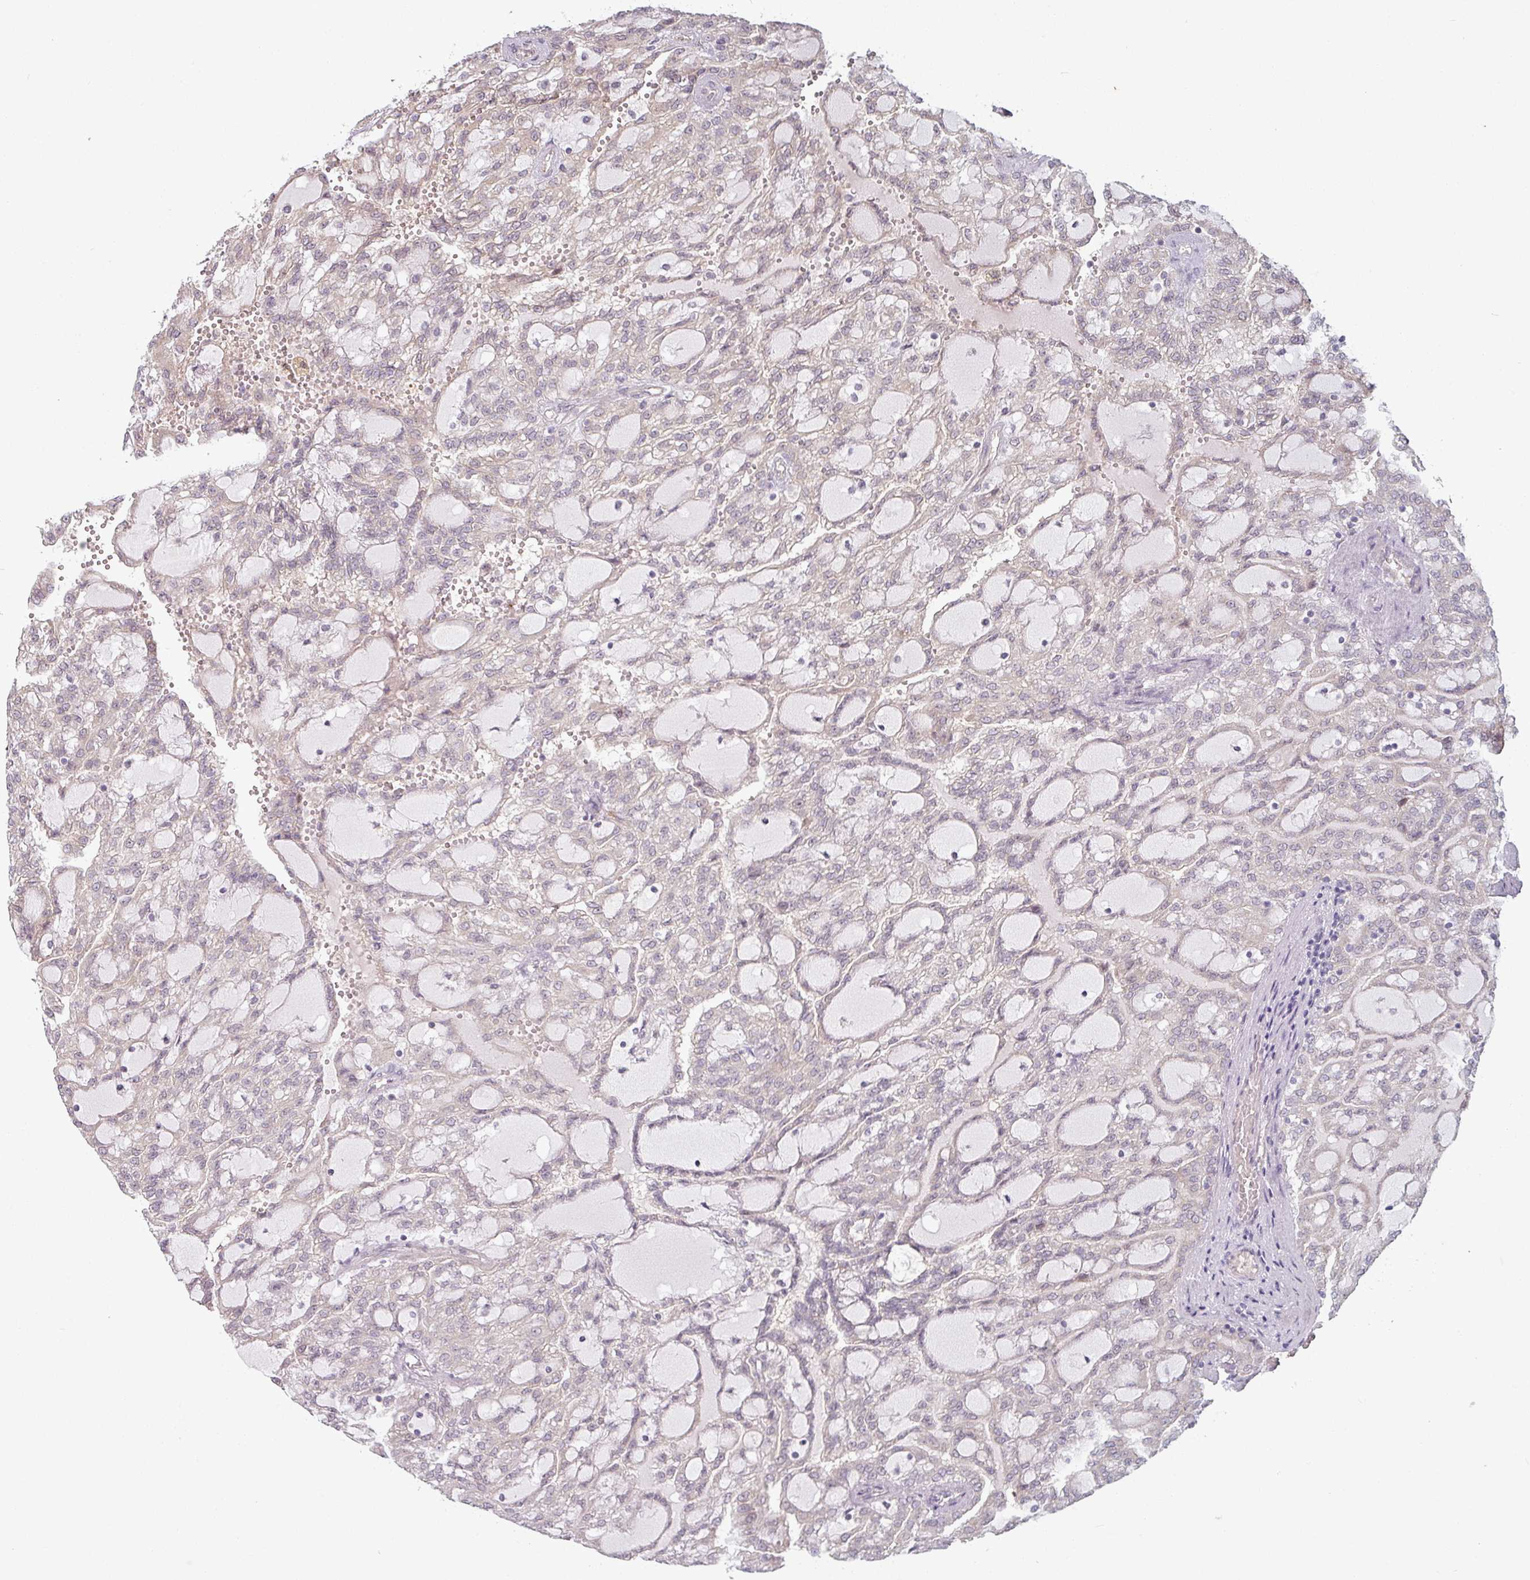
{"staining": {"intensity": "negative", "quantity": "none", "location": "none"}, "tissue": "renal cancer", "cell_type": "Tumor cells", "image_type": "cancer", "snomed": [{"axis": "morphology", "description": "Adenocarcinoma, NOS"}, {"axis": "topography", "description": "Kidney"}], "caption": "The histopathology image demonstrates no significant staining in tumor cells of adenocarcinoma (renal). Brightfield microscopy of immunohistochemistry stained with DAB (brown) and hematoxylin (blue), captured at high magnification.", "gene": "PLEKHJ1", "patient": {"sex": "male", "age": 63}}